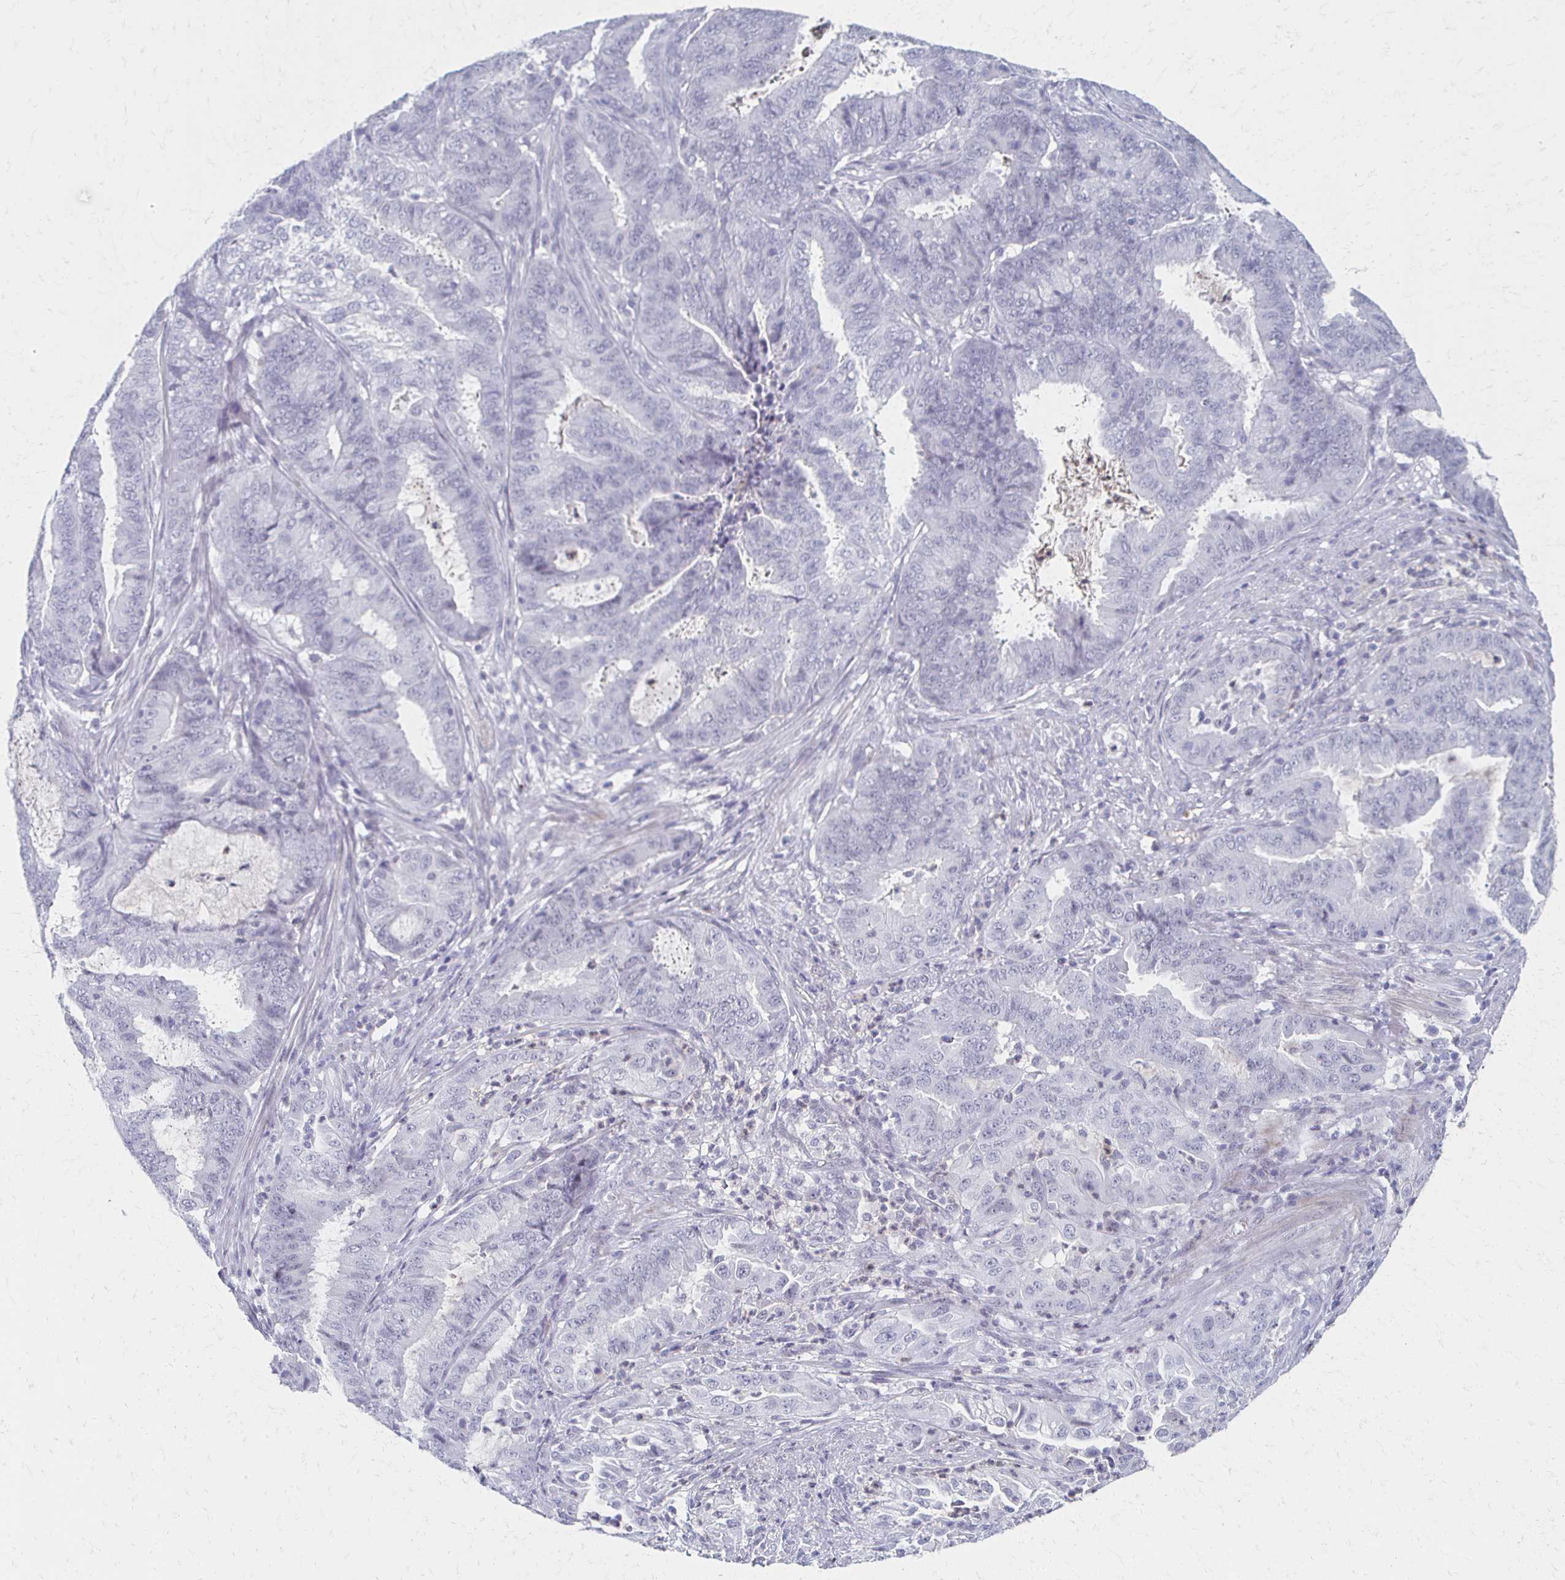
{"staining": {"intensity": "negative", "quantity": "none", "location": "none"}, "tissue": "endometrial cancer", "cell_type": "Tumor cells", "image_type": "cancer", "snomed": [{"axis": "morphology", "description": "Adenocarcinoma, NOS"}, {"axis": "topography", "description": "Endometrium"}], "caption": "DAB (3,3'-diaminobenzidine) immunohistochemical staining of endometrial cancer exhibits no significant expression in tumor cells. (Brightfield microscopy of DAB (3,3'-diaminobenzidine) IHC at high magnification).", "gene": "CXCR2", "patient": {"sex": "female", "age": 51}}